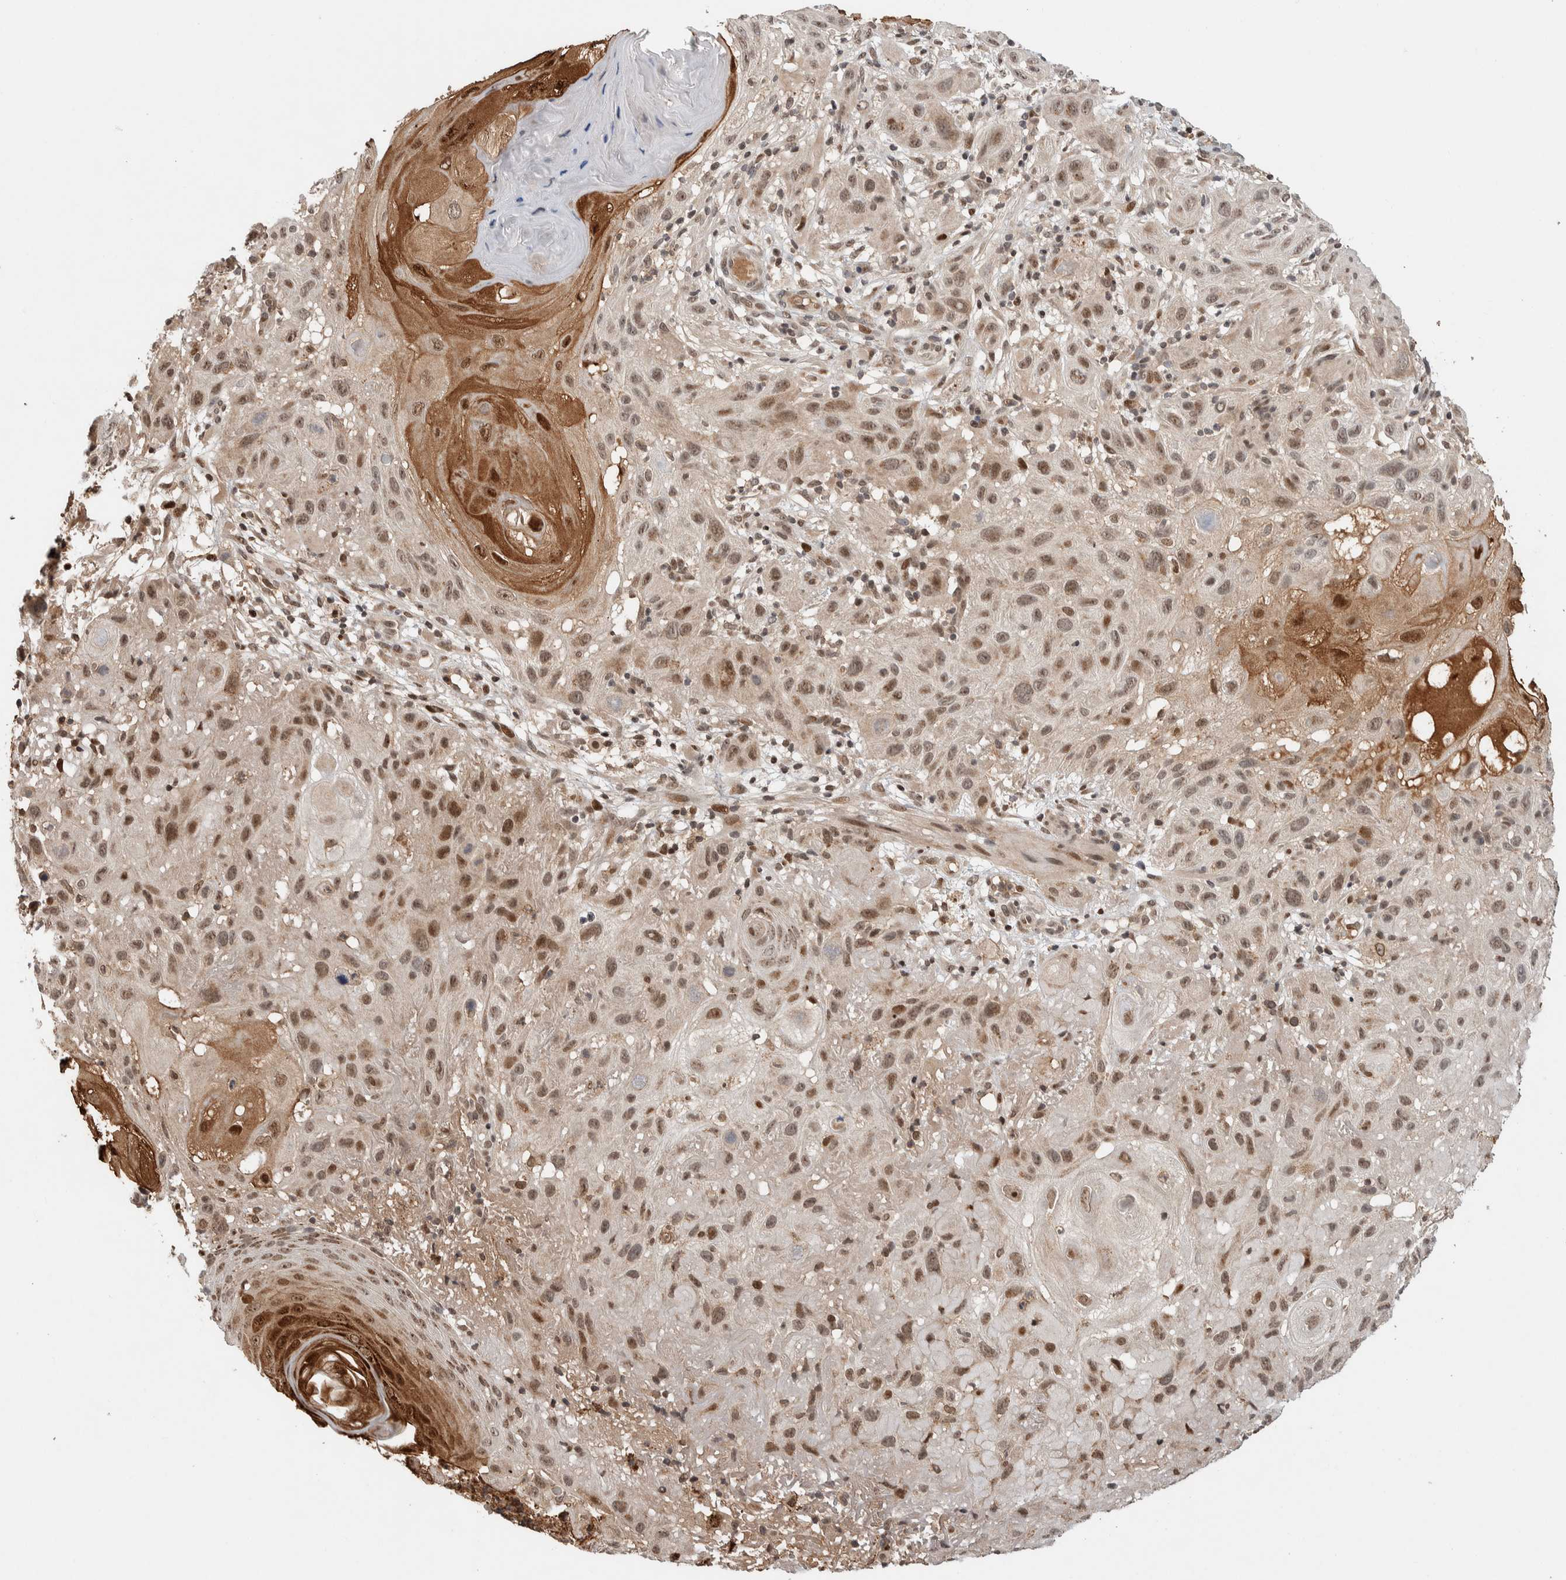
{"staining": {"intensity": "moderate", "quantity": ">75%", "location": "nuclear"}, "tissue": "skin cancer", "cell_type": "Tumor cells", "image_type": "cancer", "snomed": [{"axis": "morphology", "description": "Squamous cell carcinoma, NOS"}, {"axis": "topography", "description": "Skin"}], "caption": "High-power microscopy captured an IHC histopathology image of squamous cell carcinoma (skin), revealing moderate nuclear staining in about >75% of tumor cells.", "gene": "ZNF521", "patient": {"sex": "female", "age": 96}}